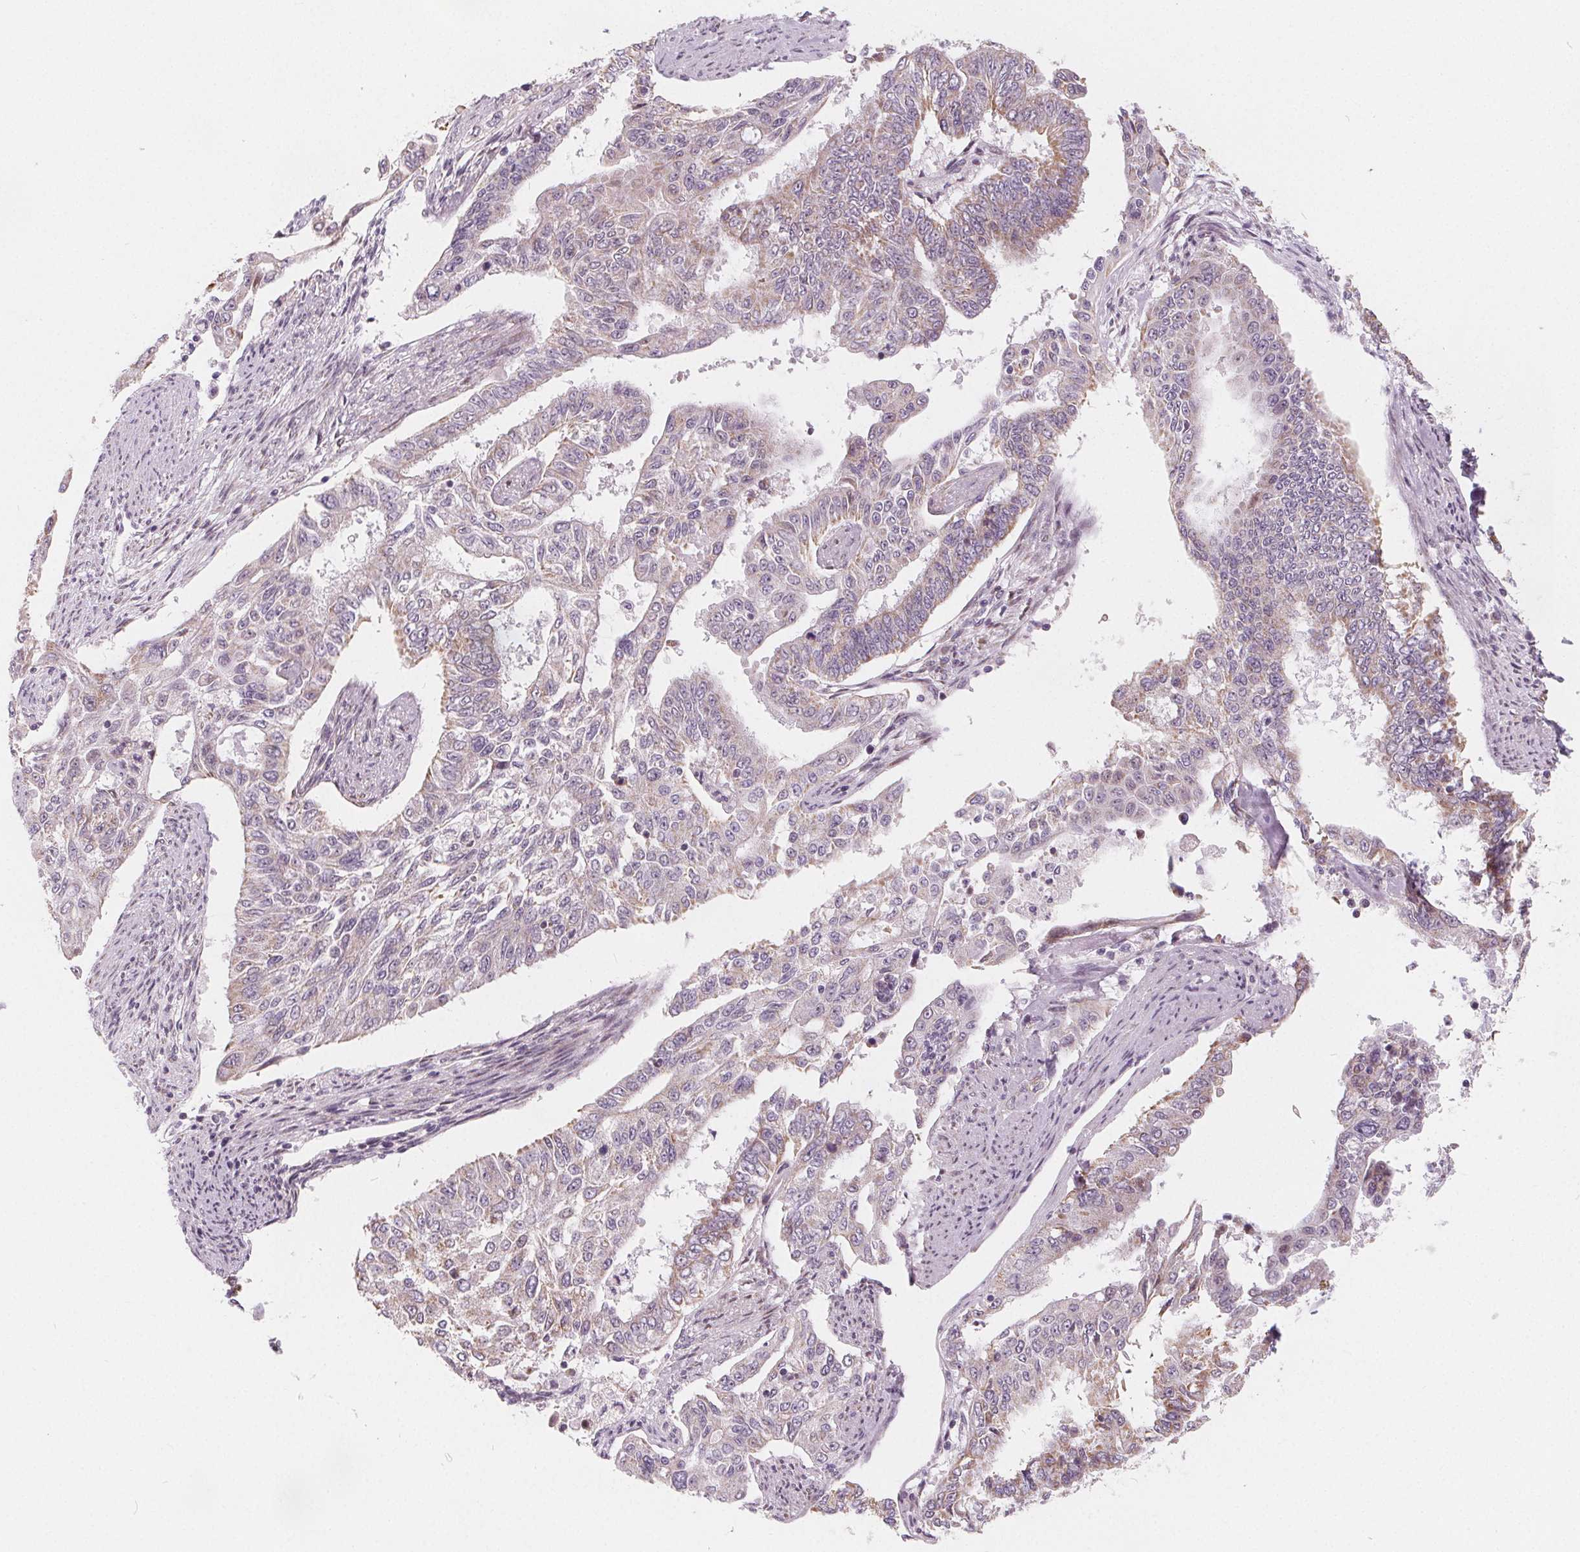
{"staining": {"intensity": "weak", "quantity": "<25%", "location": "cytoplasmic/membranous"}, "tissue": "endometrial cancer", "cell_type": "Tumor cells", "image_type": "cancer", "snomed": [{"axis": "morphology", "description": "Adenocarcinoma, NOS"}, {"axis": "topography", "description": "Uterus"}], "caption": "DAB immunohistochemical staining of human endometrial cancer (adenocarcinoma) exhibits no significant positivity in tumor cells.", "gene": "NUP210L", "patient": {"sex": "female", "age": 59}}